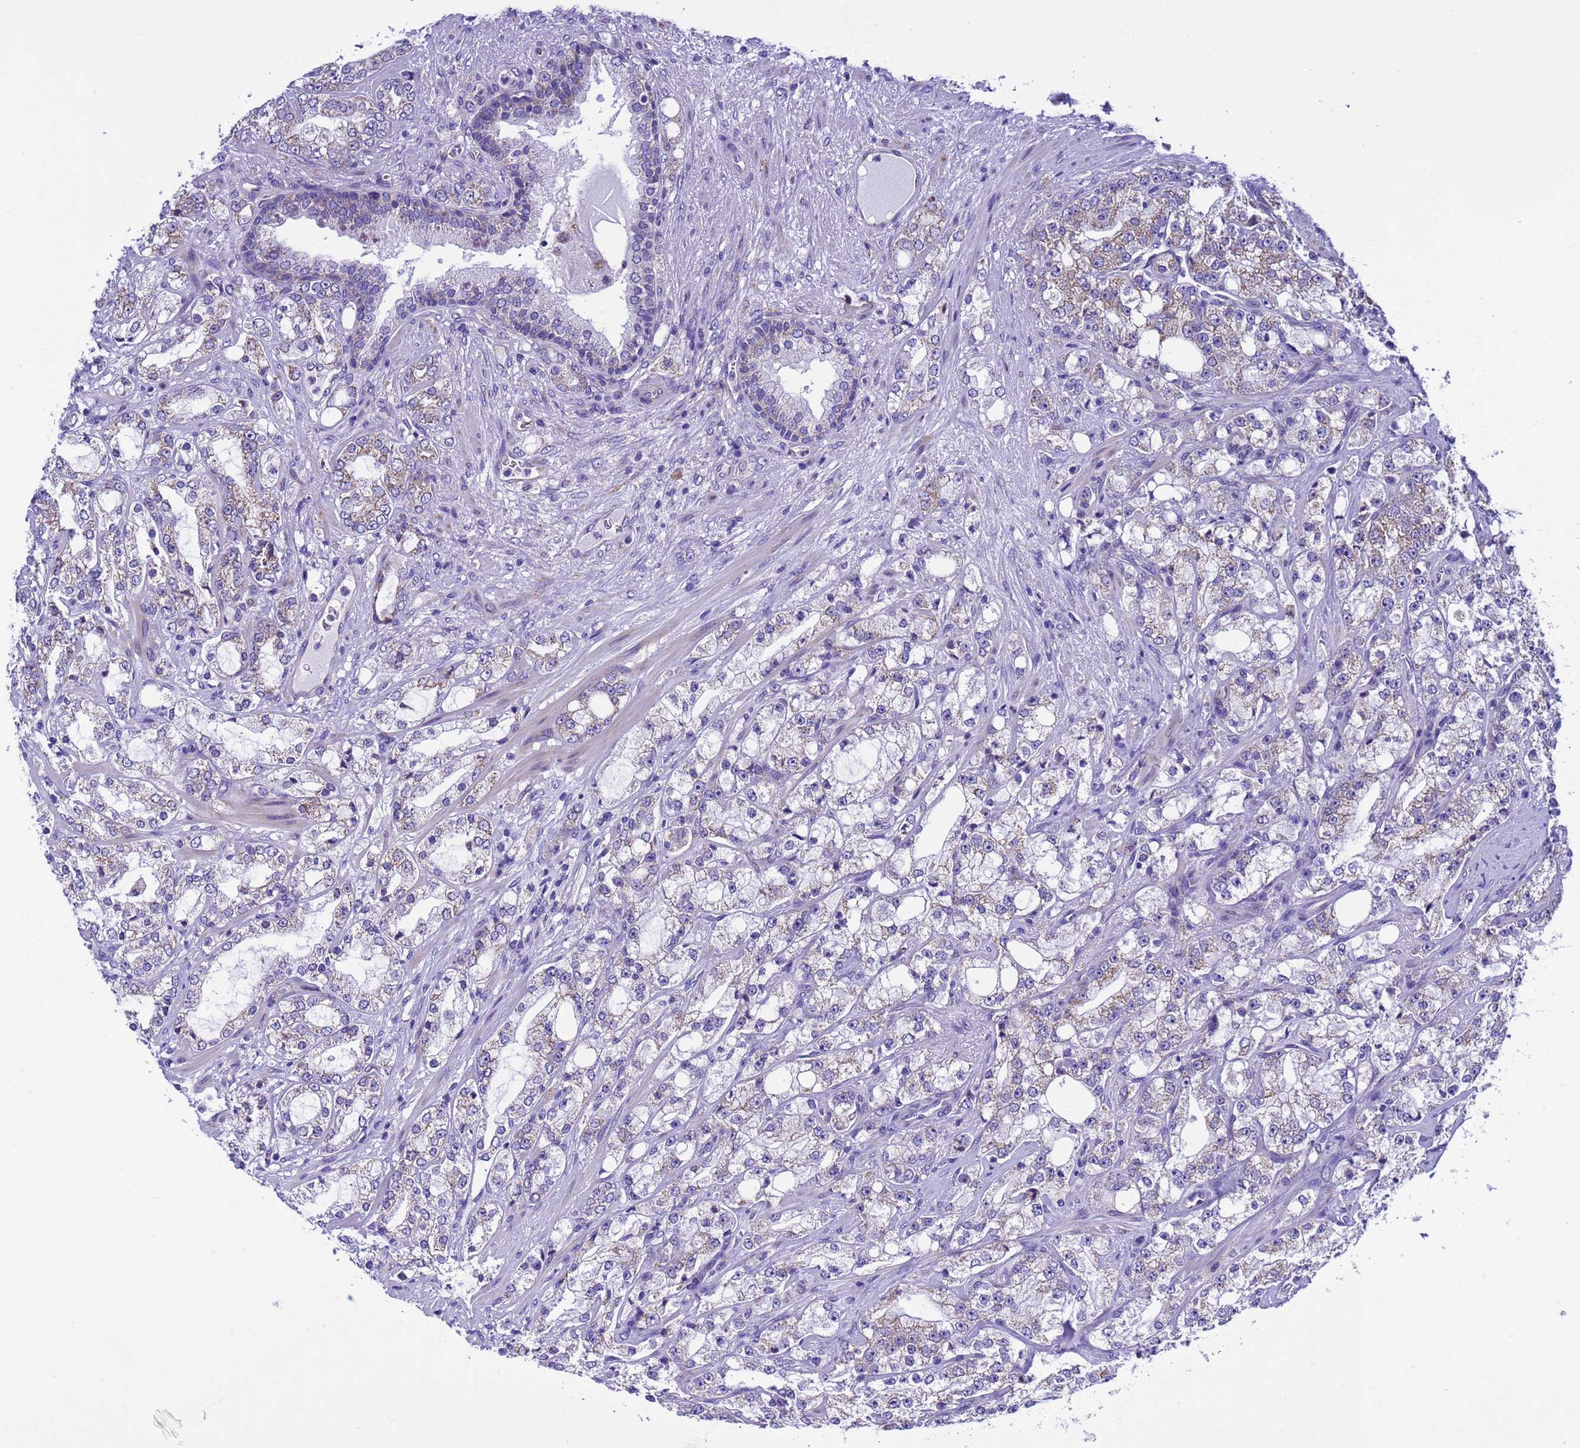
{"staining": {"intensity": "weak", "quantity": "<25%", "location": "cytoplasmic/membranous"}, "tissue": "prostate cancer", "cell_type": "Tumor cells", "image_type": "cancer", "snomed": [{"axis": "morphology", "description": "Adenocarcinoma, High grade"}, {"axis": "topography", "description": "Prostate"}], "caption": "Immunohistochemistry (IHC) histopathology image of neoplastic tissue: adenocarcinoma (high-grade) (prostate) stained with DAB demonstrates no significant protein positivity in tumor cells.", "gene": "CCDC191", "patient": {"sex": "male", "age": 64}}